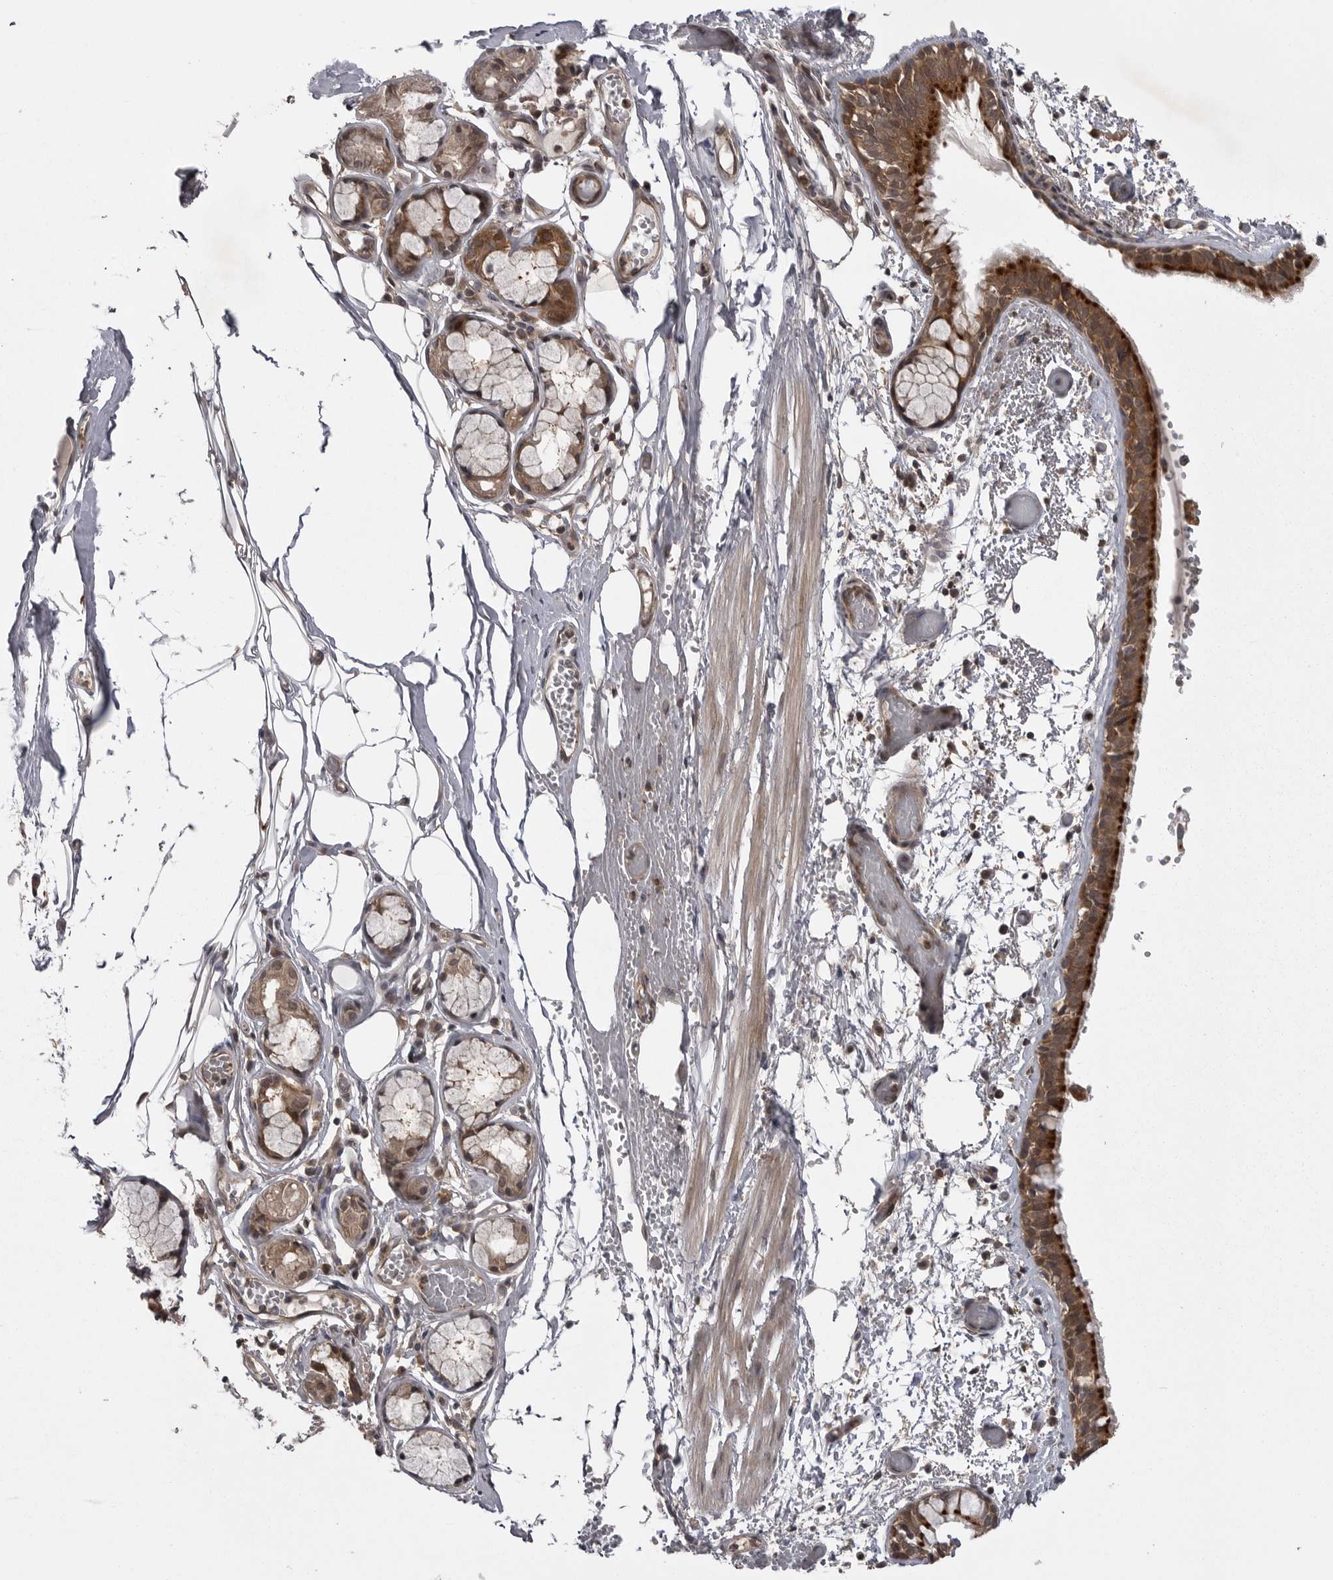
{"staining": {"intensity": "strong", "quantity": ">75%", "location": "cytoplasmic/membranous"}, "tissue": "bronchus", "cell_type": "Respiratory epithelial cells", "image_type": "normal", "snomed": [{"axis": "morphology", "description": "Normal tissue, NOS"}, {"axis": "topography", "description": "Bronchus"}, {"axis": "topography", "description": "Lung"}], "caption": "The photomicrograph exhibits a brown stain indicating the presence of a protein in the cytoplasmic/membranous of respiratory epithelial cells in bronchus. (IHC, brightfield microscopy, high magnification).", "gene": "STK24", "patient": {"sex": "male", "age": 56}}